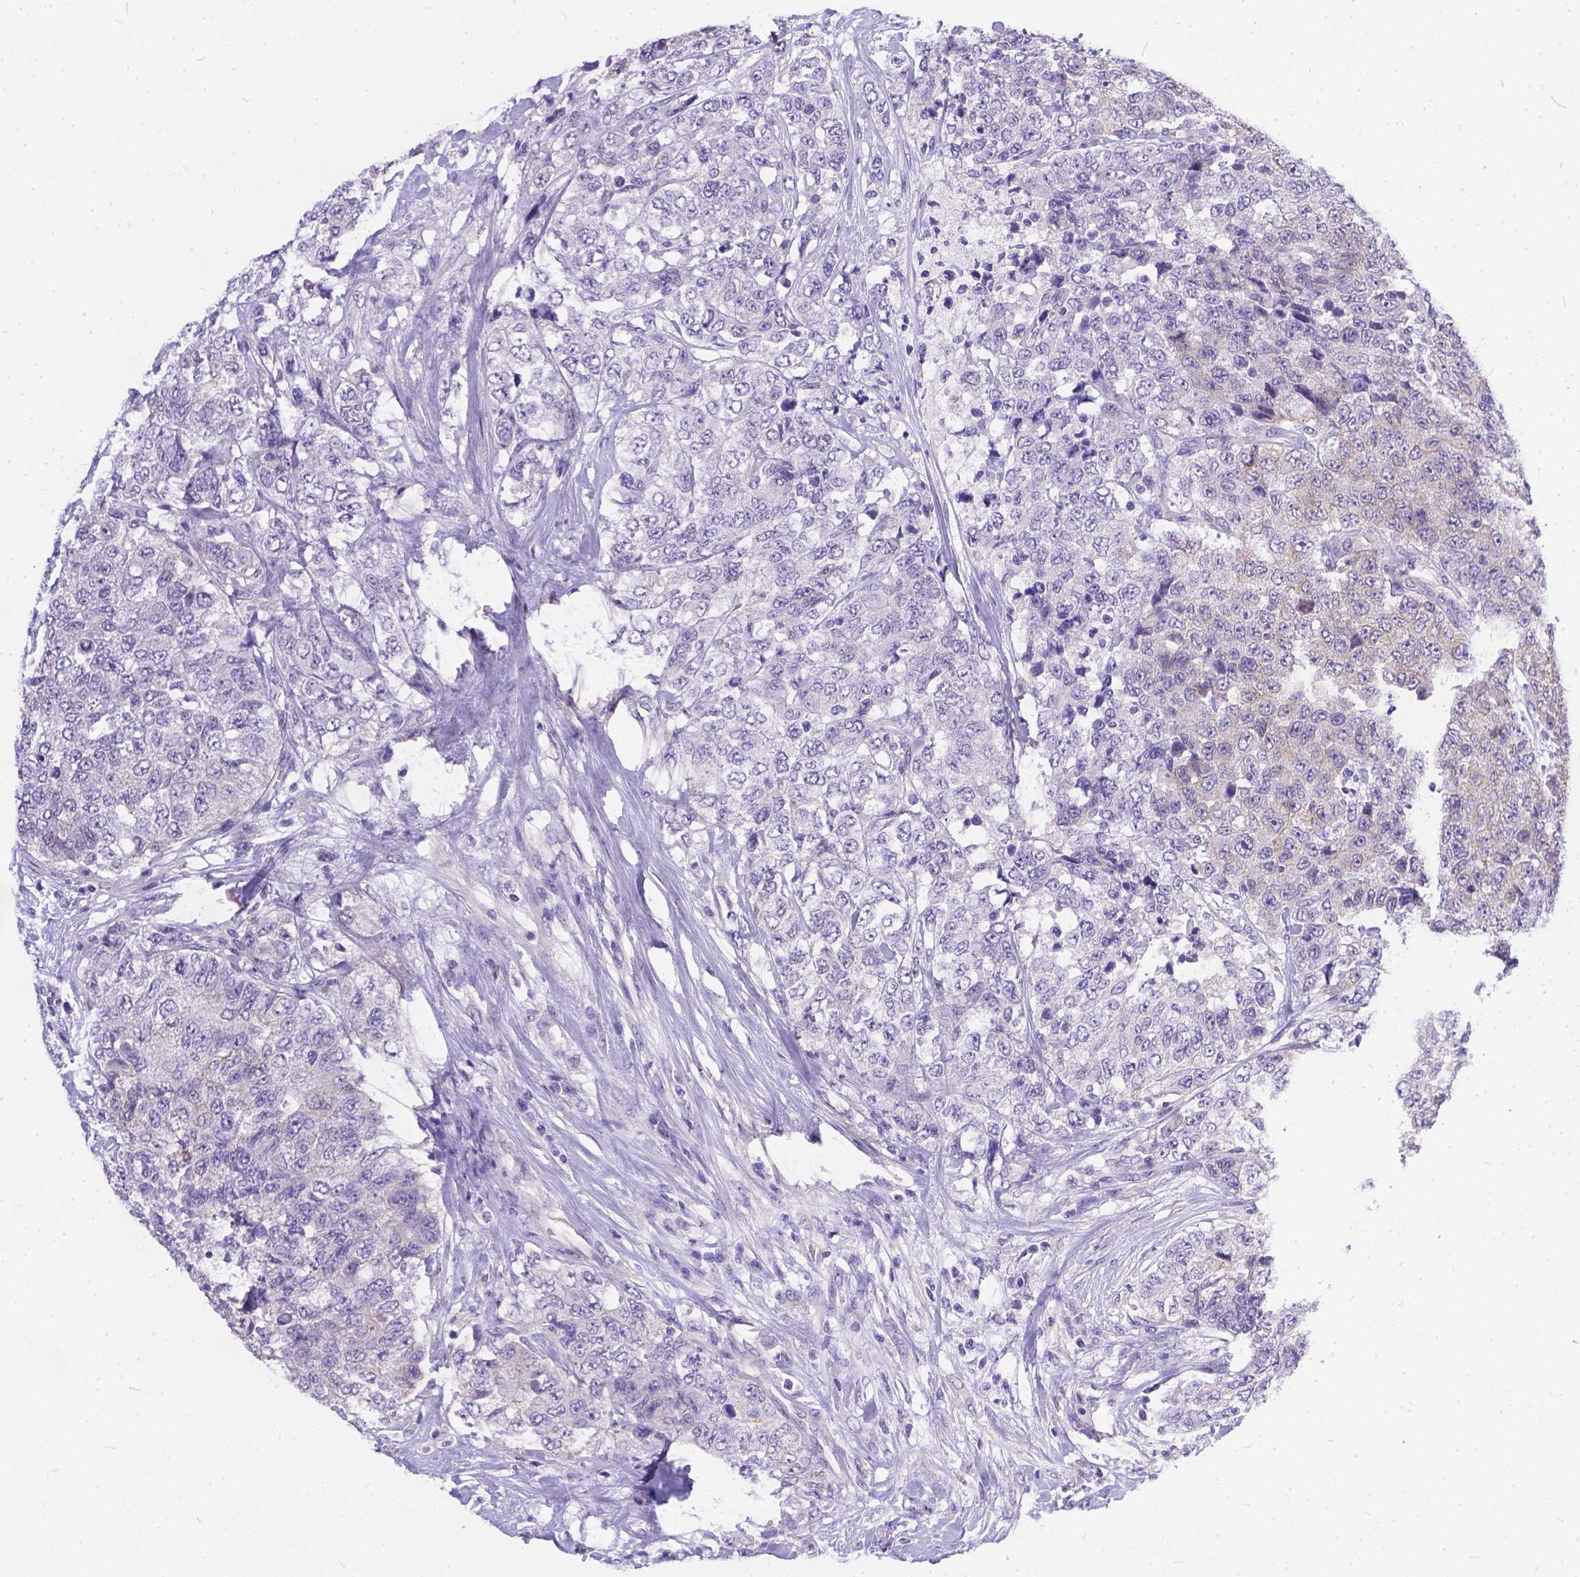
{"staining": {"intensity": "negative", "quantity": "none", "location": "none"}, "tissue": "urothelial cancer", "cell_type": "Tumor cells", "image_type": "cancer", "snomed": [{"axis": "morphology", "description": "Urothelial carcinoma, High grade"}, {"axis": "topography", "description": "Urinary bladder"}], "caption": "Protein analysis of urothelial cancer demonstrates no significant staining in tumor cells.", "gene": "DLEC1", "patient": {"sex": "female", "age": 78}}